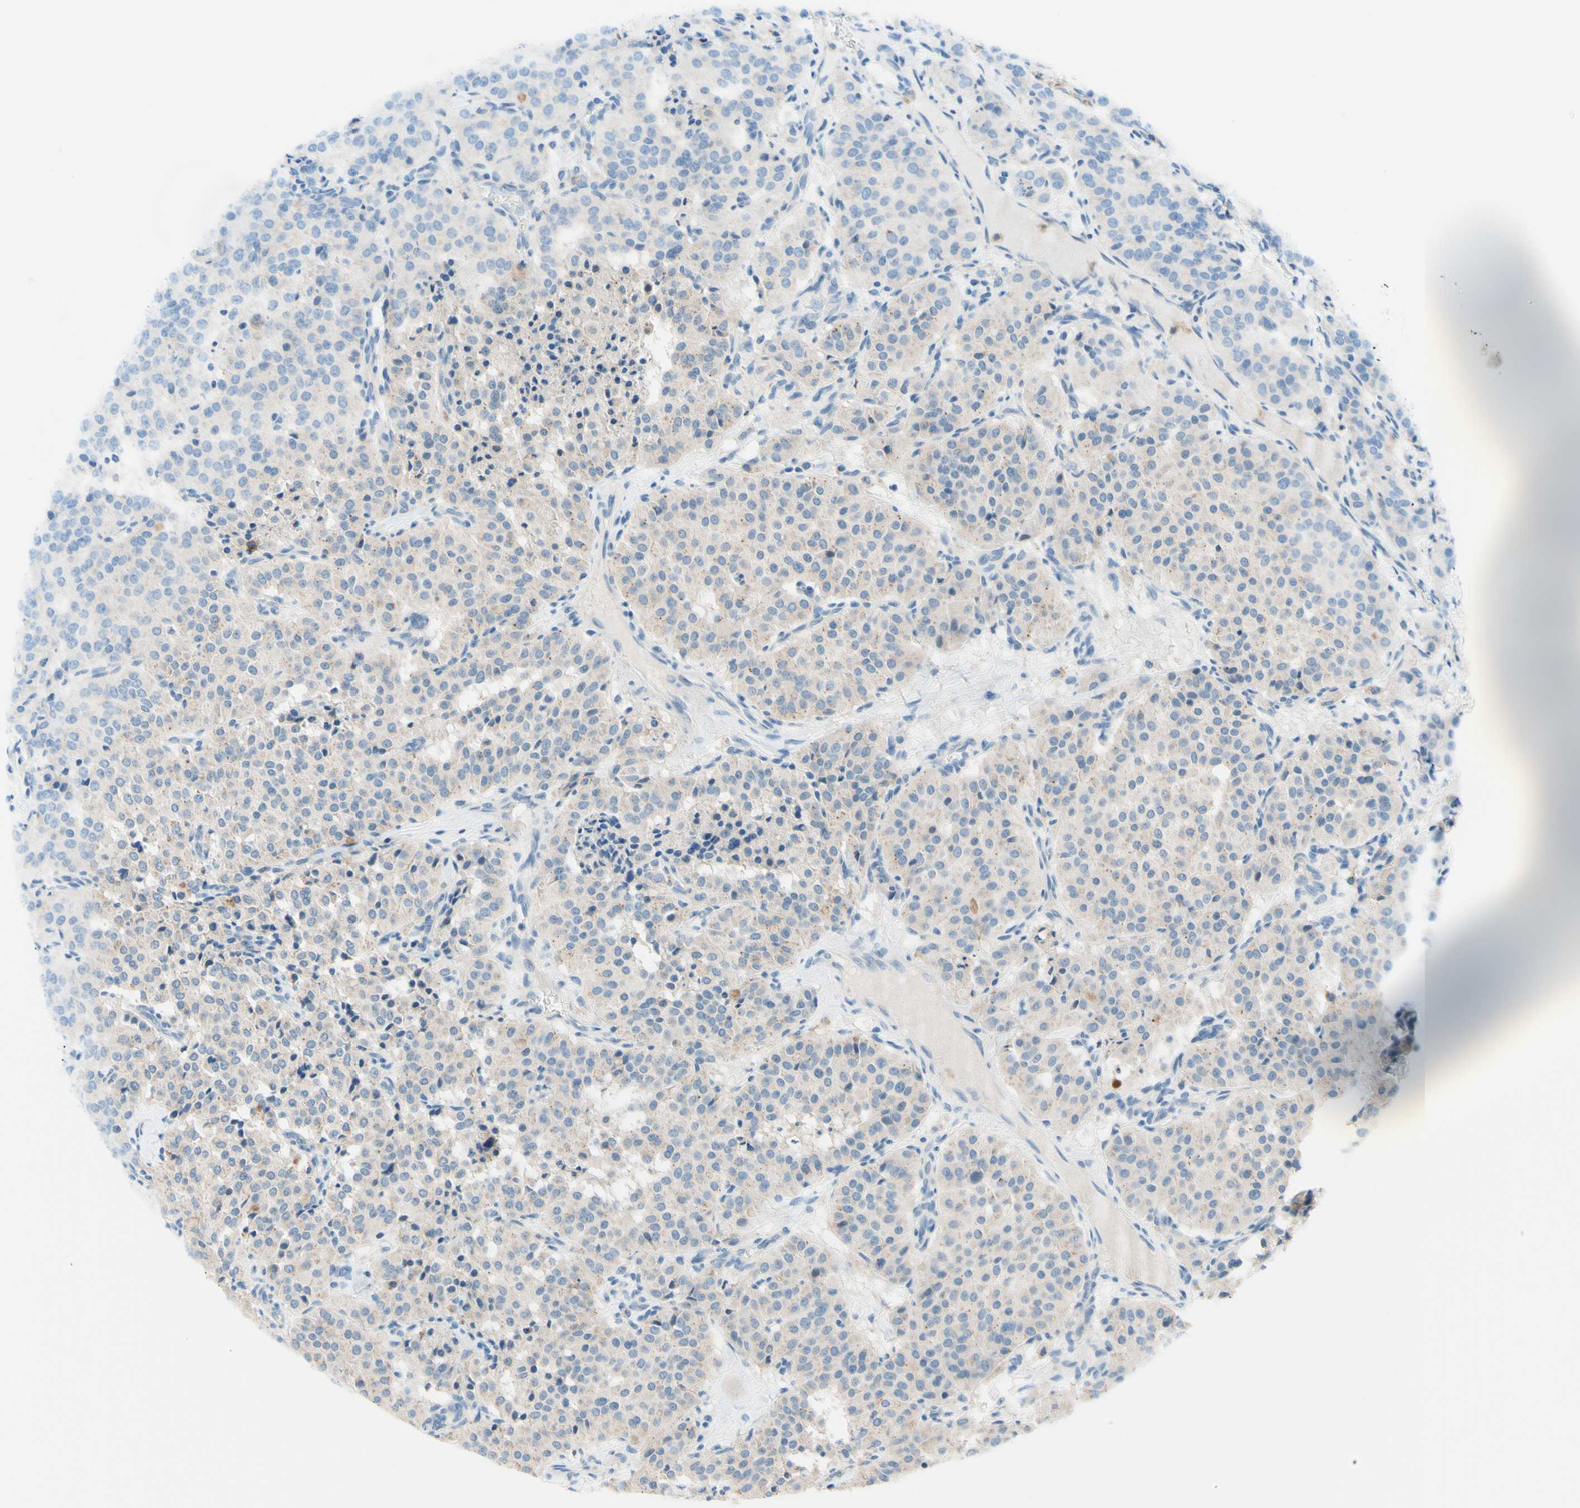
{"staining": {"intensity": "weak", "quantity": "25%-75%", "location": "cytoplasmic/membranous"}, "tissue": "carcinoid", "cell_type": "Tumor cells", "image_type": "cancer", "snomed": [{"axis": "morphology", "description": "Carcinoid, malignant, NOS"}, {"axis": "topography", "description": "Lung"}], "caption": "The micrograph shows a brown stain indicating the presence of a protein in the cytoplasmic/membranous of tumor cells in carcinoid (malignant). The staining was performed using DAB (3,3'-diaminobenzidine) to visualize the protein expression in brown, while the nuclei were stained in blue with hematoxylin (Magnification: 20x).", "gene": "SIGLEC9", "patient": {"sex": "male", "age": 30}}